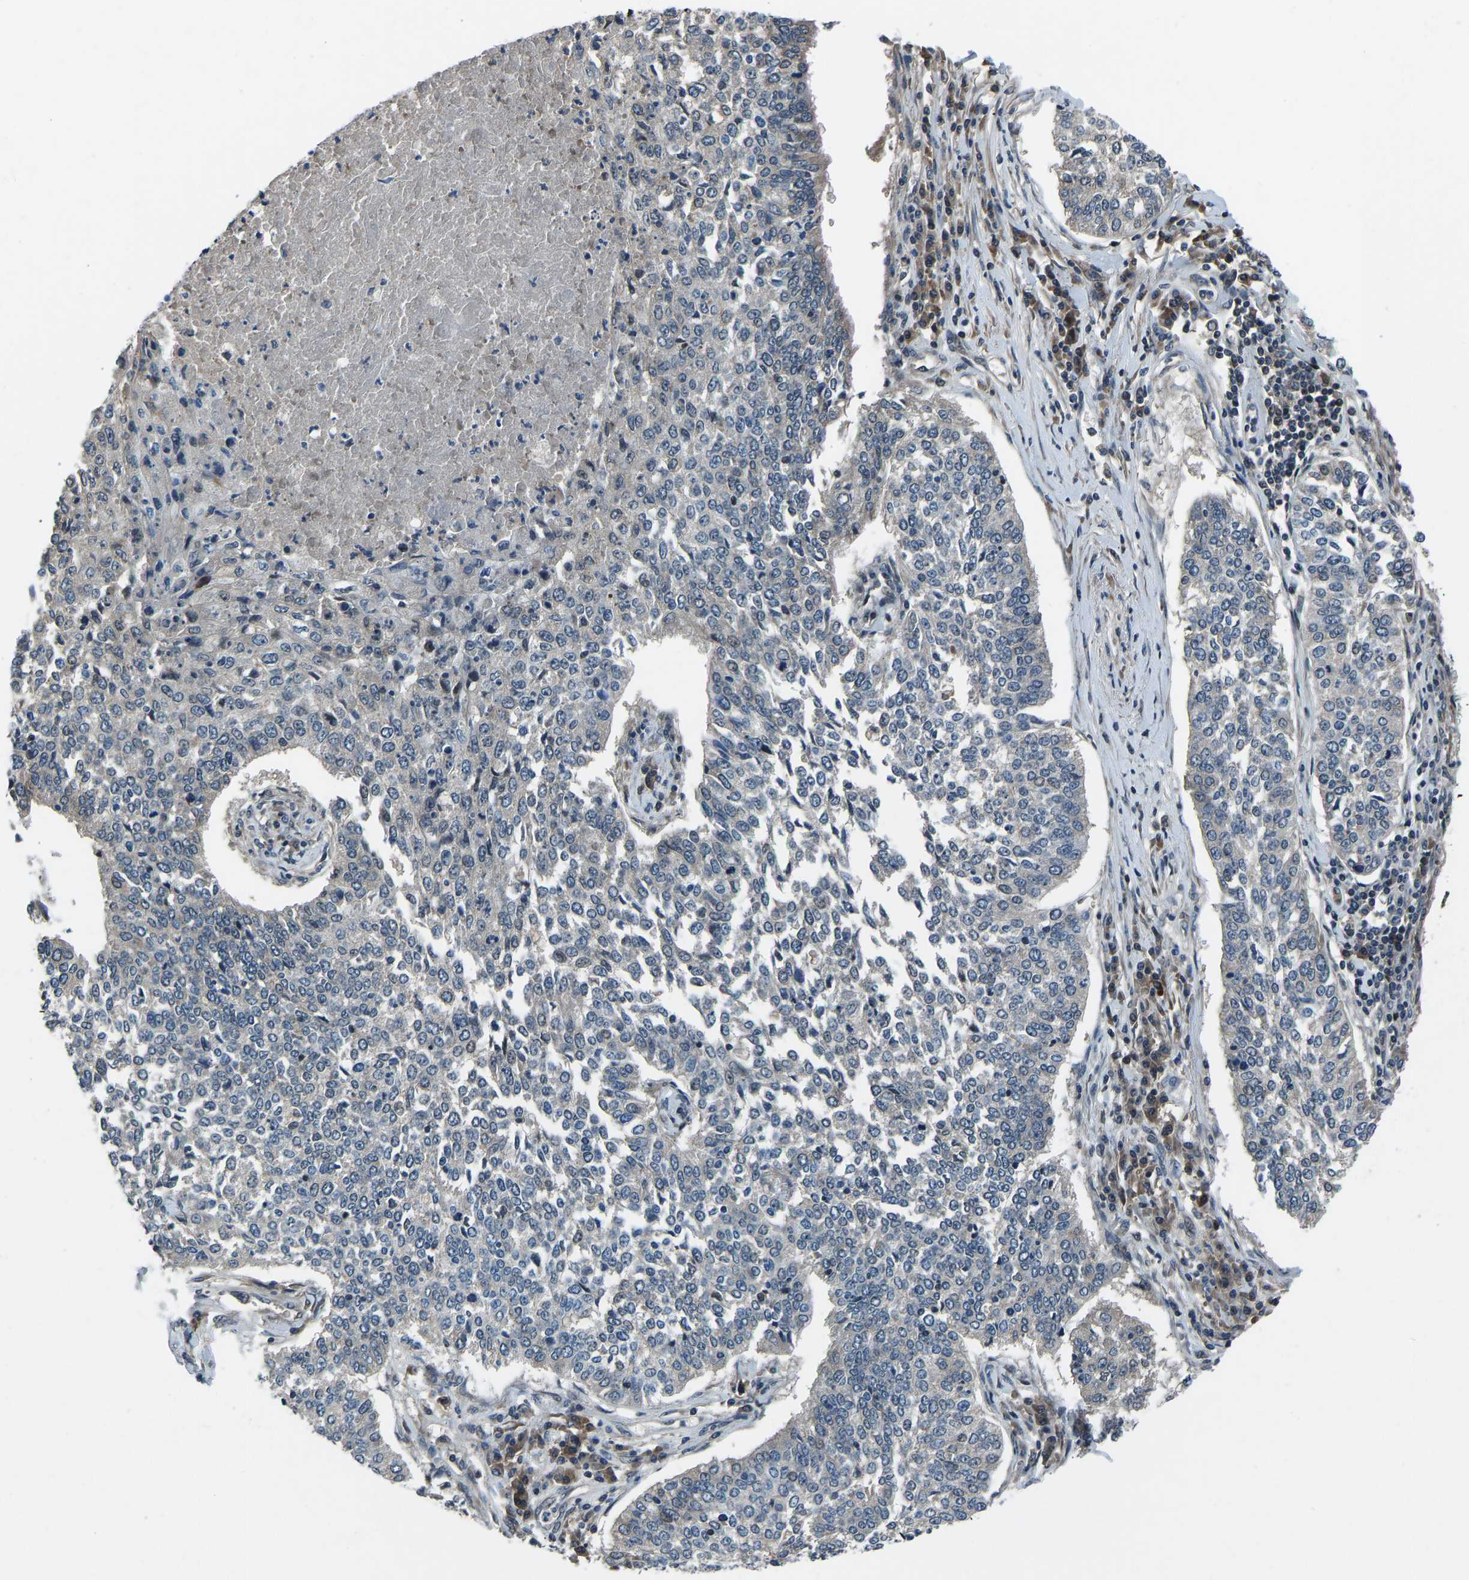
{"staining": {"intensity": "negative", "quantity": "none", "location": "none"}, "tissue": "lung cancer", "cell_type": "Tumor cells", "image_type": "cancer", "snomed": [{"axis": "morphology", "description": "Normal tissue, NOS"}, {"axis": "morphology", "description": "Squamous cell carcinoma, NOS"}, {"axis": "topography", "description": "Cartilage tissue"}, {"axis": "topography", "description": "Bronchus"}, {"axis": "topography", "description": "Lung"}], "caption": "A micrograph of human lung cancer (squamous cell carcinoma) is negative for staining in tumor cells.", "gene": "RLIM", "patient": {"sex": "female", "age": 49}}